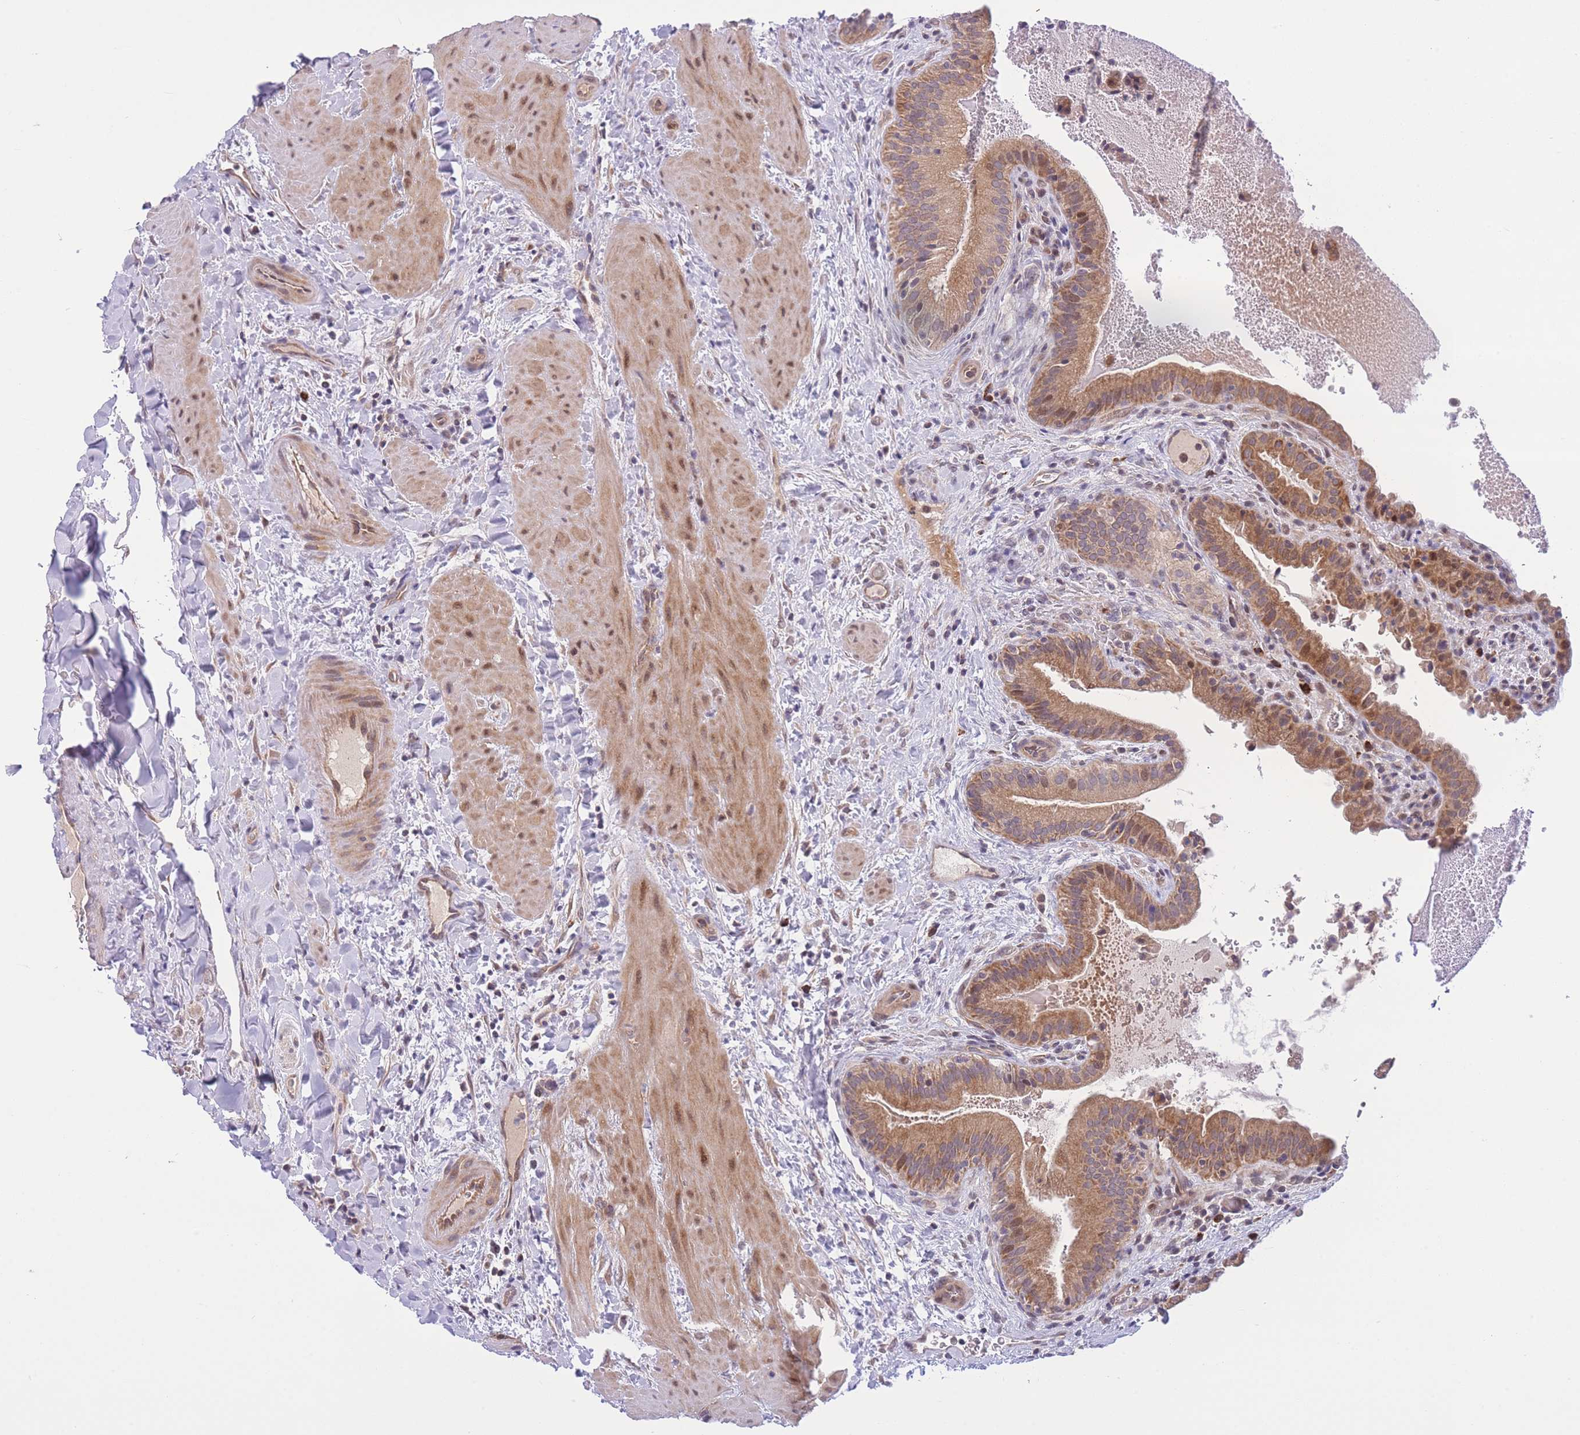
{"staining": {"intensity": "moderate", "quantity": ">75%", "location": "cytoplasmic/membranous,nuclear"}, "tissue": "gallbladder", "cell_type": "Glandular cells", "image_type": "normal", "snomed": [{"axis": "morphology", "description": "Normal tissue, NOS"}, {"axis": "topography", "description": "Gallbladder"}], "caption": "Brown immunohistochemical staining in normal gallbladder exhibits moderate cytoplasmic/membranous,nuclear expression in about >75% of glandular cells. The staining was performed using DAB, with brown indicating positive protein expression. Nuclei are stained blue with hematoxylin.", "gene": "CDC25B", "patient": {"sex": "male", "age": 24}}